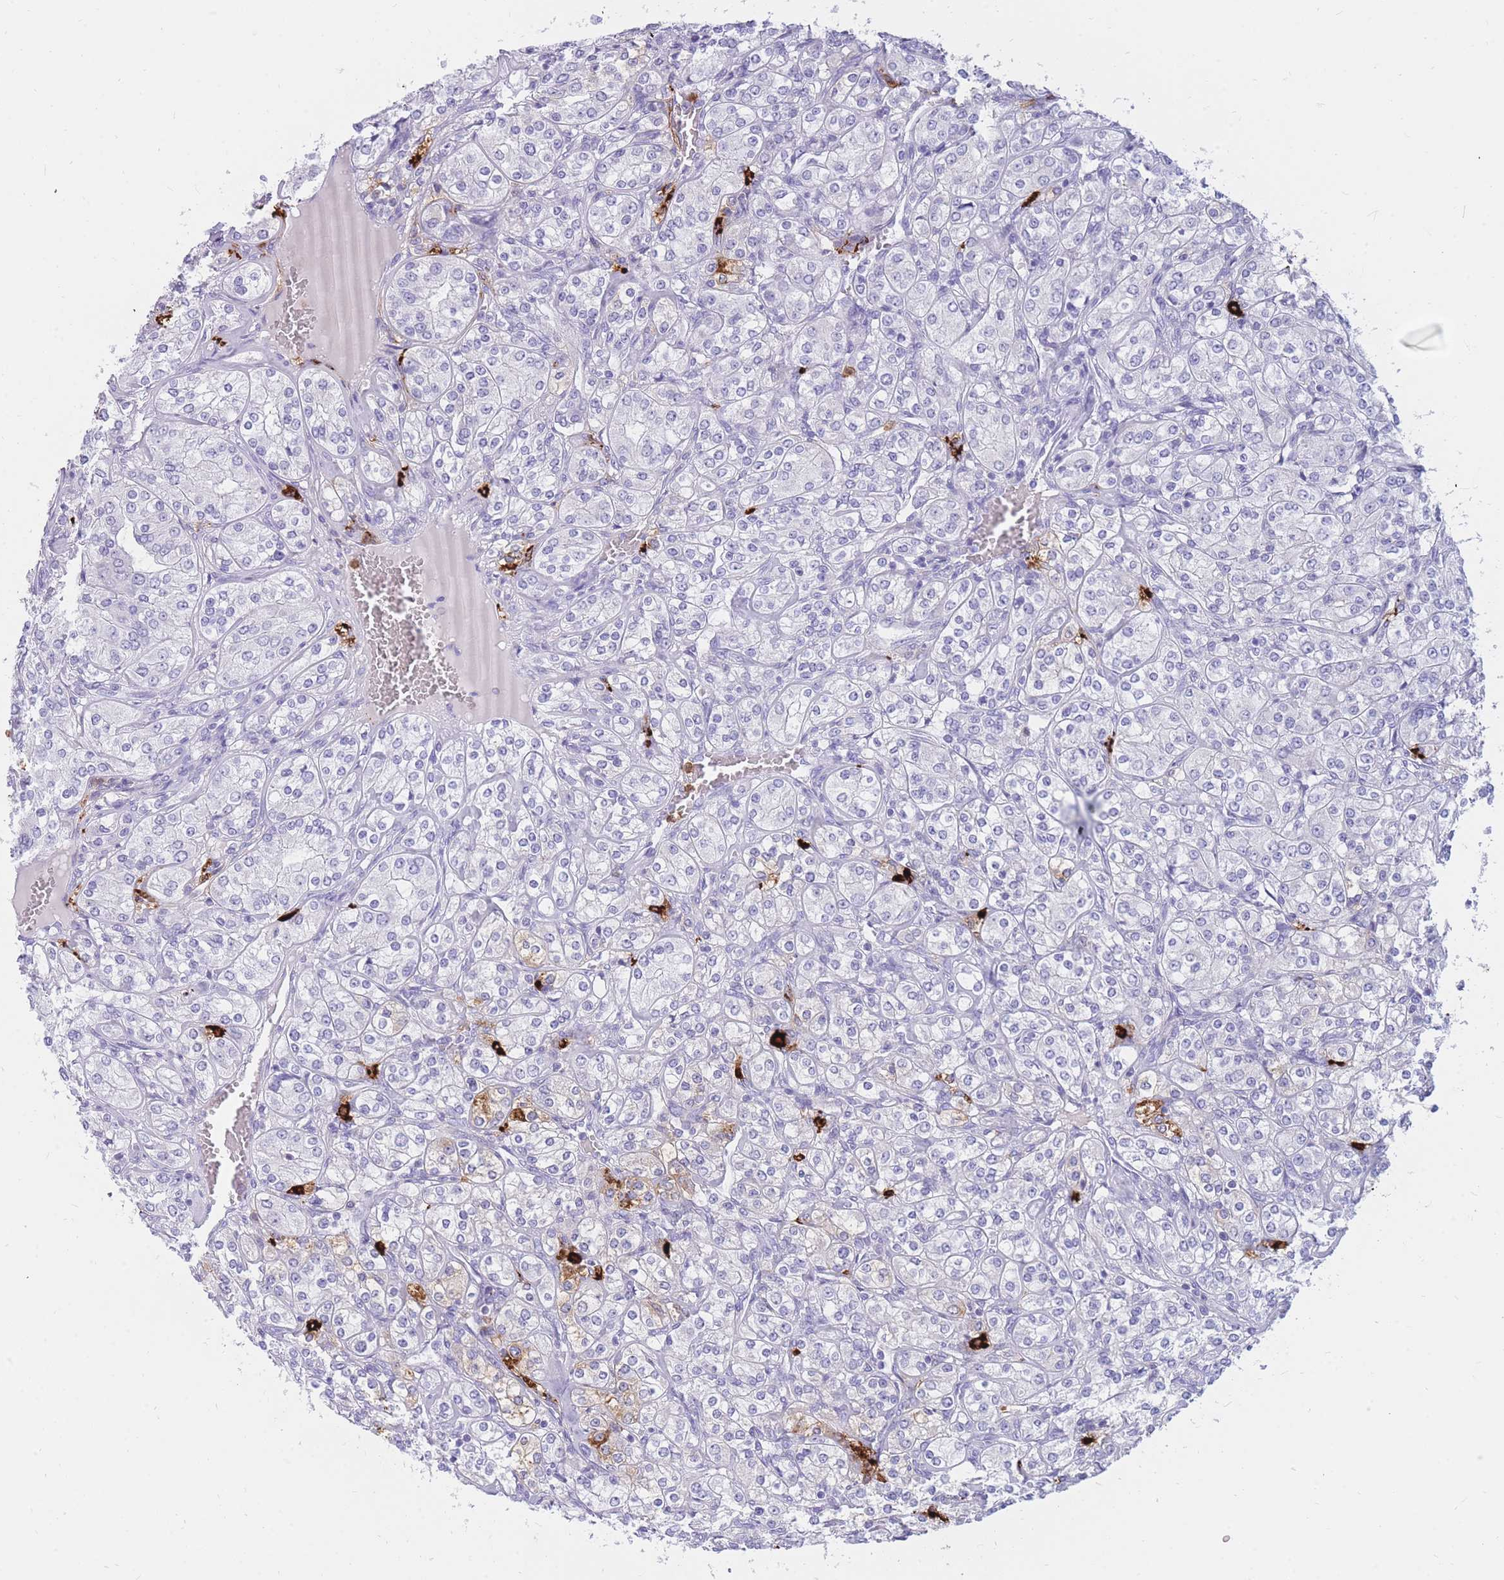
{"staining": {"intensity": "negative", "quantity": "none", "location": "none"}, "tissue": "renal cancer", "cell_type": "Tumor cells", "image_type": "cancer", "snomed": [{"axis": "morphology", "description": "Adenocarcinoma, NOS"}, {"axis": "topography", "description": "Kidney"}], "caption": "Immunohistochemical staining of human renal cancer exhibits no significant expression in tumor cells. (DAB immunohistochemistry (IHC) visualized using brightfield microscopy, high magnification).", "gene": "TPSAB1", "patient": {"sex": "male", "age": 77}}